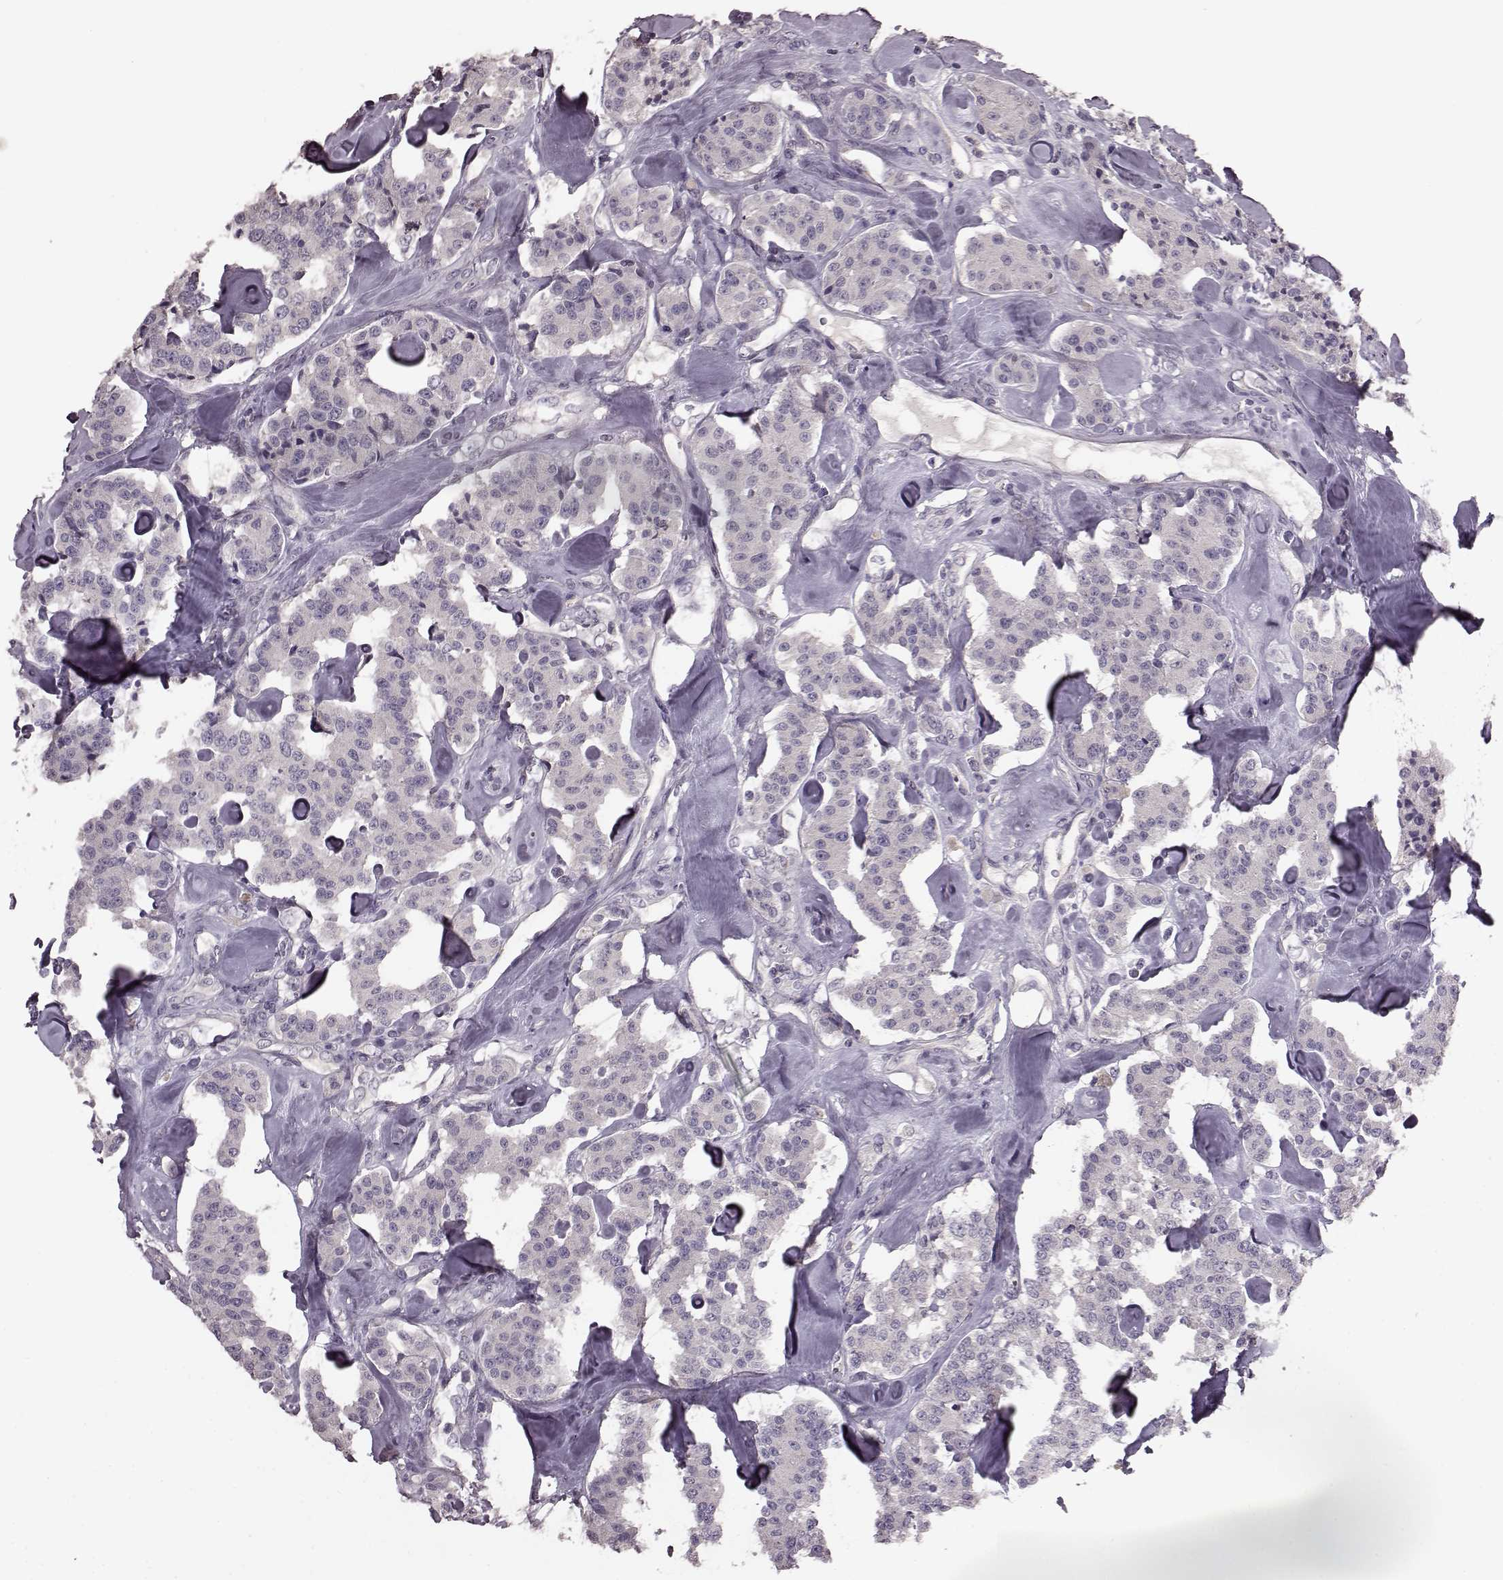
{"staining": {"intensity": "negative", "quantity": "none", "location": "none"}, "tissue": "carcinoid", "cell_type": "Tumor cells", "image_type": "cancer", "snomed": [{"axis": "morphology", "description": "Carcinoid, malignant, NOS"}, {"axis": "topography", "description": "Pancreas"}], "caption": "Immunohistochemical staining of human malignant carcinoid exhibits no significant staining in tumor cells. (Stains: DAB (3,3'-diaminobenzidine) immunohistochemistry (IHC) with hematoxylin counter stain, Microscopy: brightfield microscopy at high magnification).", "gene": "SLC52A3", "patient": {"sex": "male", "age": 41}}